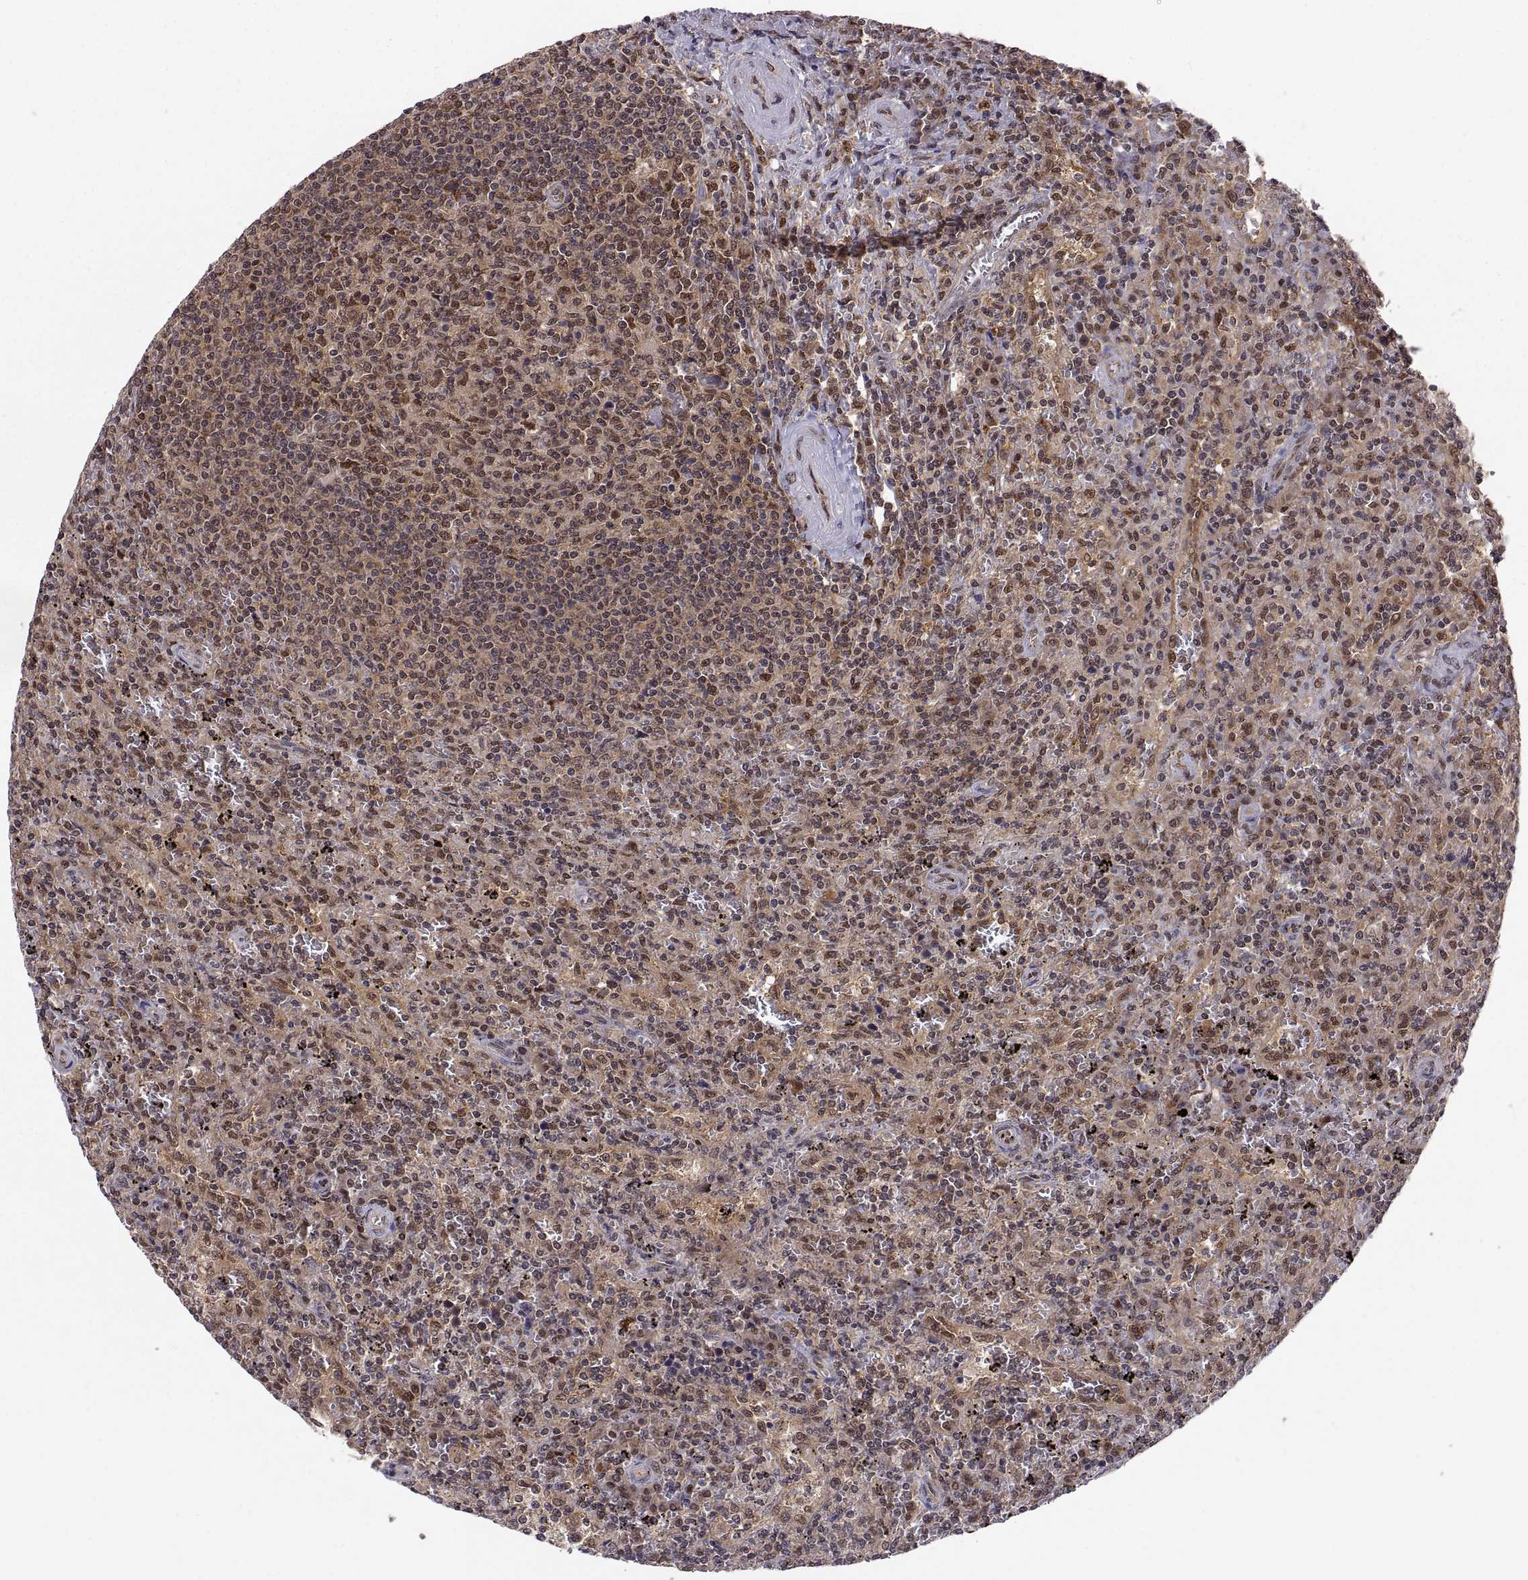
{"staining": {"intensity": "moderate", "quantity": ">75%", "location": "cytoplasmic/membranous,nuclear"}, "tissue": "lymphoma", "cell_type": "Tumor cells", "image_type": "cancer", "snomed": [{"axis": "morphology", "description": "Malignant lymphoma, non-Hodgkin's type, Low grade"}, {"axis": "topography", "description": "Spleen"}], "caption": "Protein positivity by IHC displays moderate cytoplasmic/membranous and nuclear positivity in about >75% of tumor cells in low-grade malignant lymphoma, non-Hodgkin's type.", "gene": "PSMC2", "patient": {"sex": "male", "age": 62}}